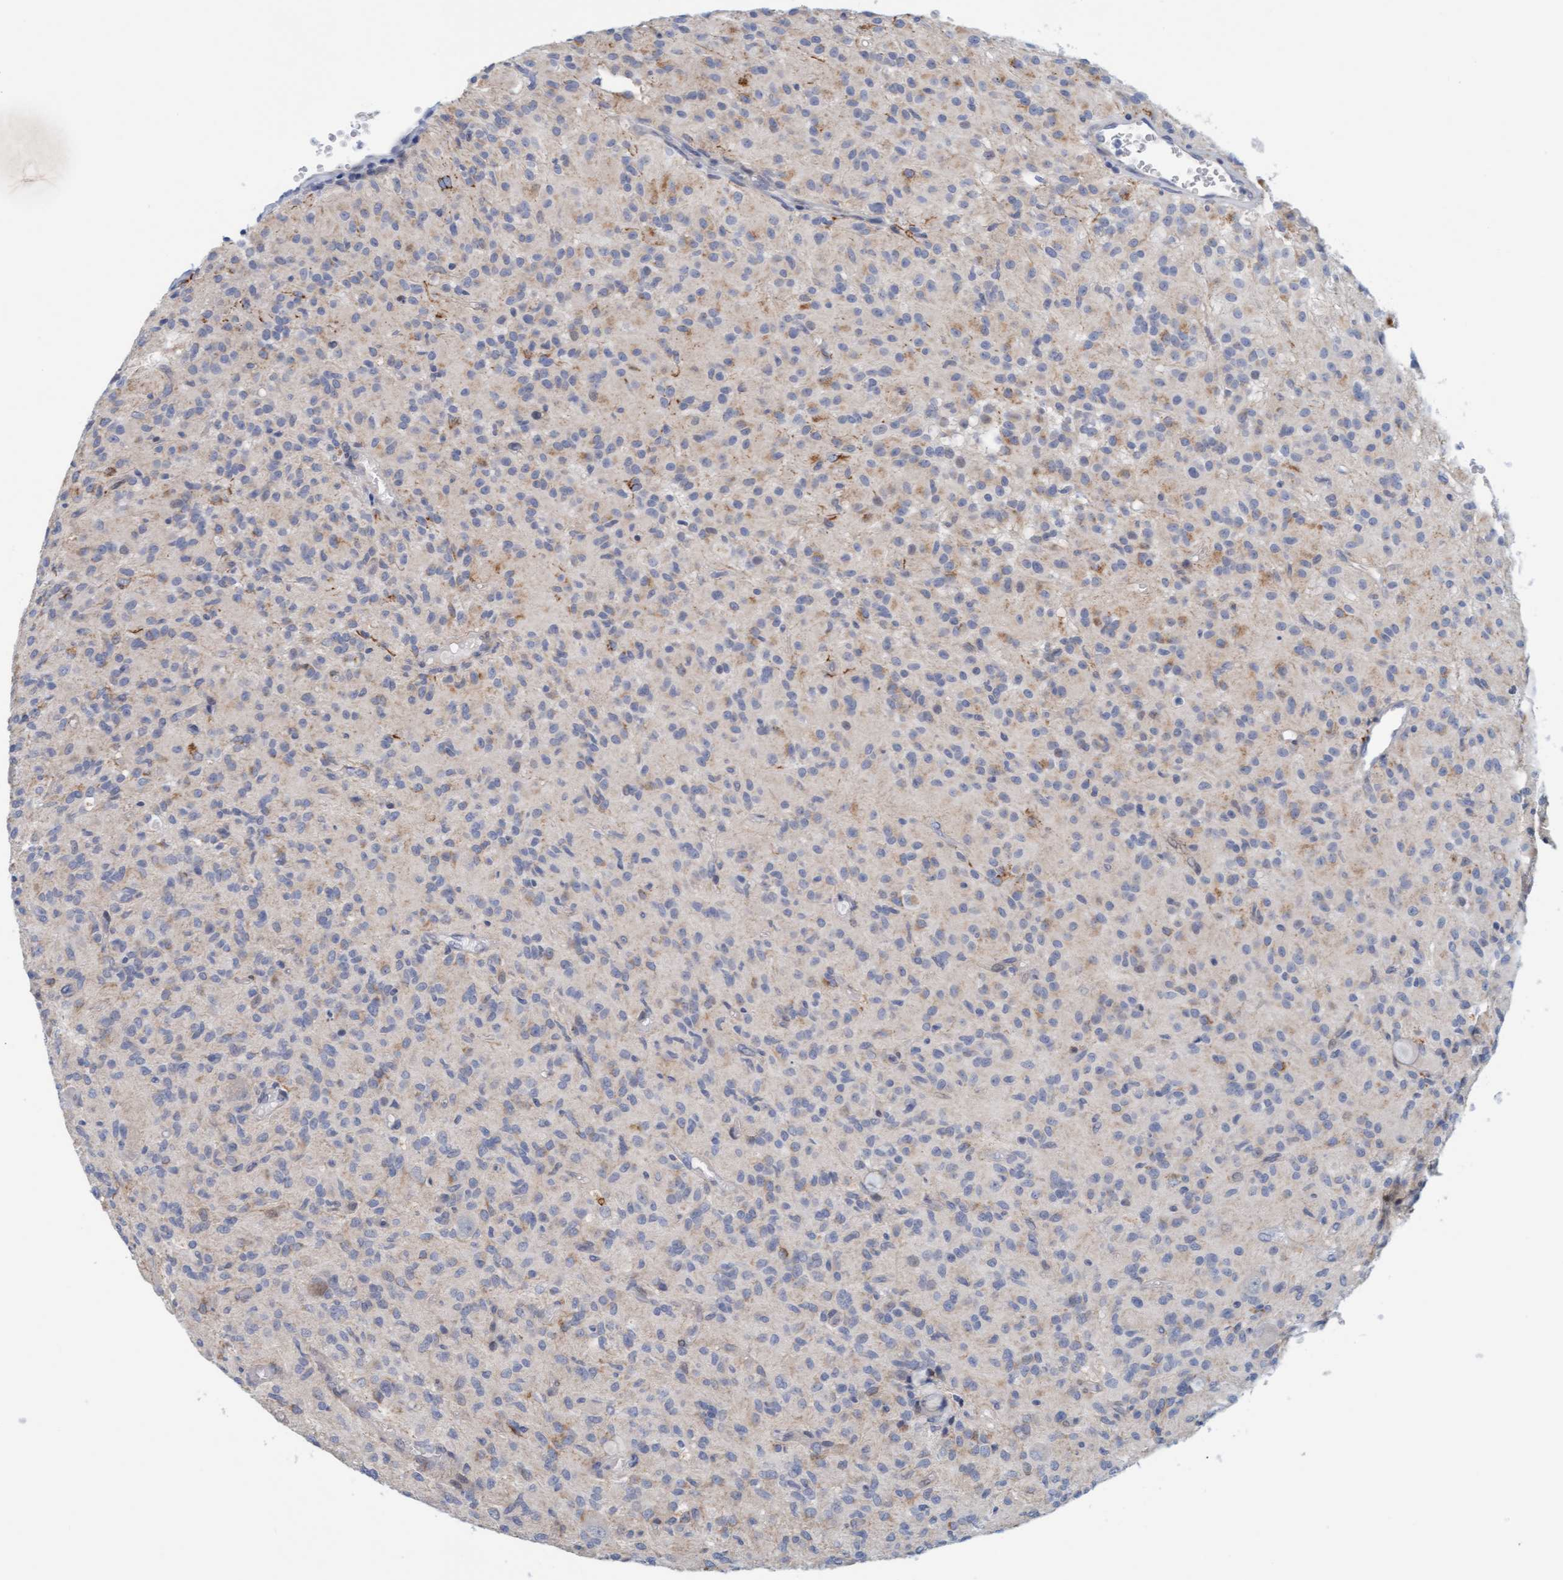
{"staining": {"intensity": "negative", "quantity": "none", "location": "none"}, "tissue": "glioma", "cell_type": "Tumor cells", "image_type": "cancer", "snomed": [{"axis": "morphology", "description": "Glioma, malignant, High grade"}, {"axis": "topography", "description": "Brain"}], "caption": "Malignant high-grade glioma was stained to show a protein in brown. There is no significant staining in tumor cells. (Brightfield microscopy of DAB (3,3'-diaminobenzidine) IHC at high magnification).", "gene": "ZC3H3", "patient": {"sex": "female", "age": 59}}